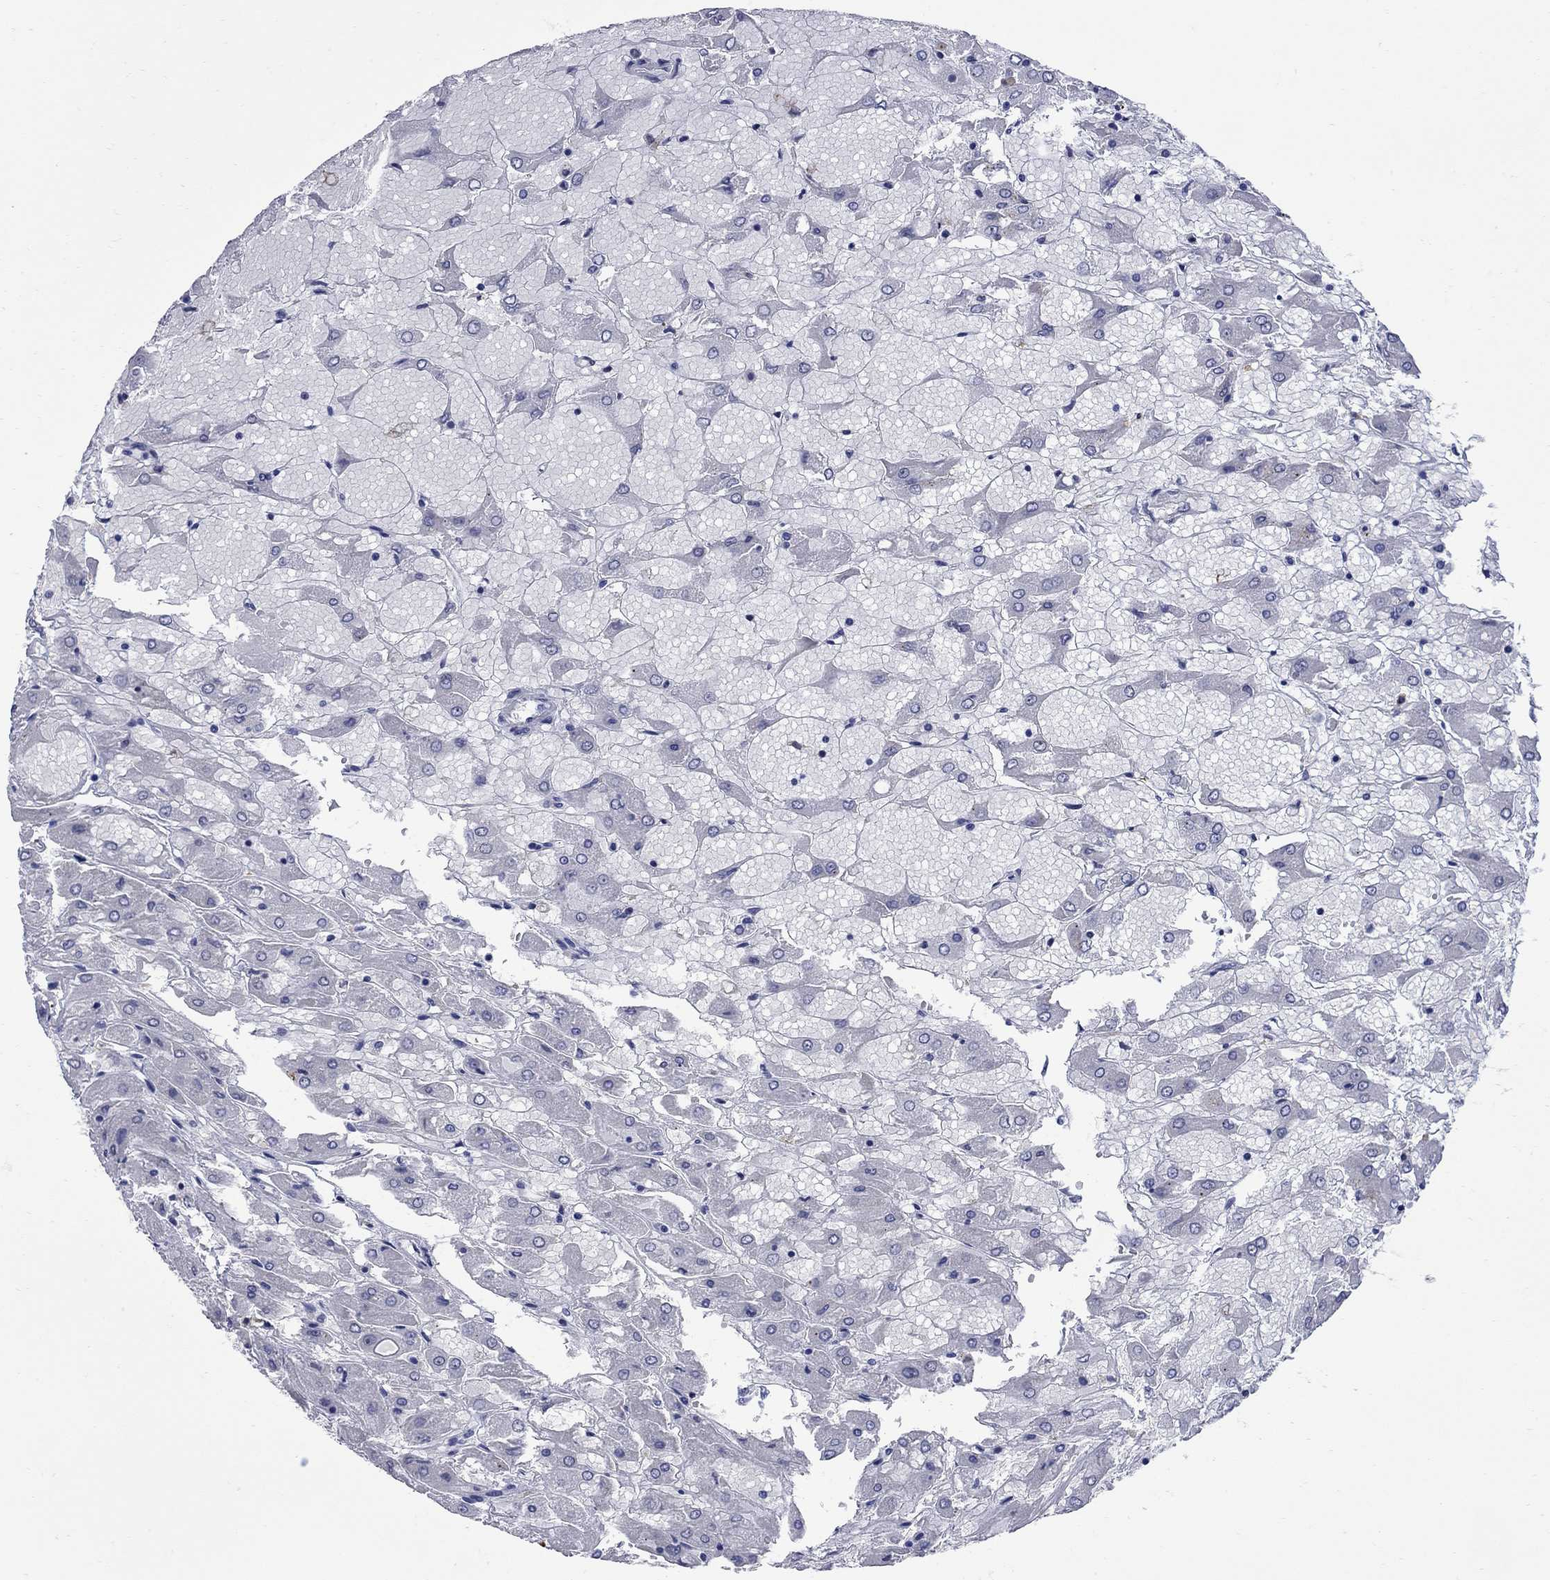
{"staining": {"intensity": "negative", "quantity": "none", "location": "none"}, "tissue": "renal cancer", "cell_type": "Tumor cells", "image_type": "cancer", "snomed": [{"axis": "morphology", "description": "Adenocarcinoma, NOS"}, {"axis": "topography", "description": "Kidney"}], "caption": "Immunohistochemistry image of human adenocarcinoma (renal) stained for a protein (brown), which shows no positivity in tumor cells. (IHC, brightfield microscopy, high magnification).", "gene": "TACC3", "patient": {"sex": "male", "age": 72}}